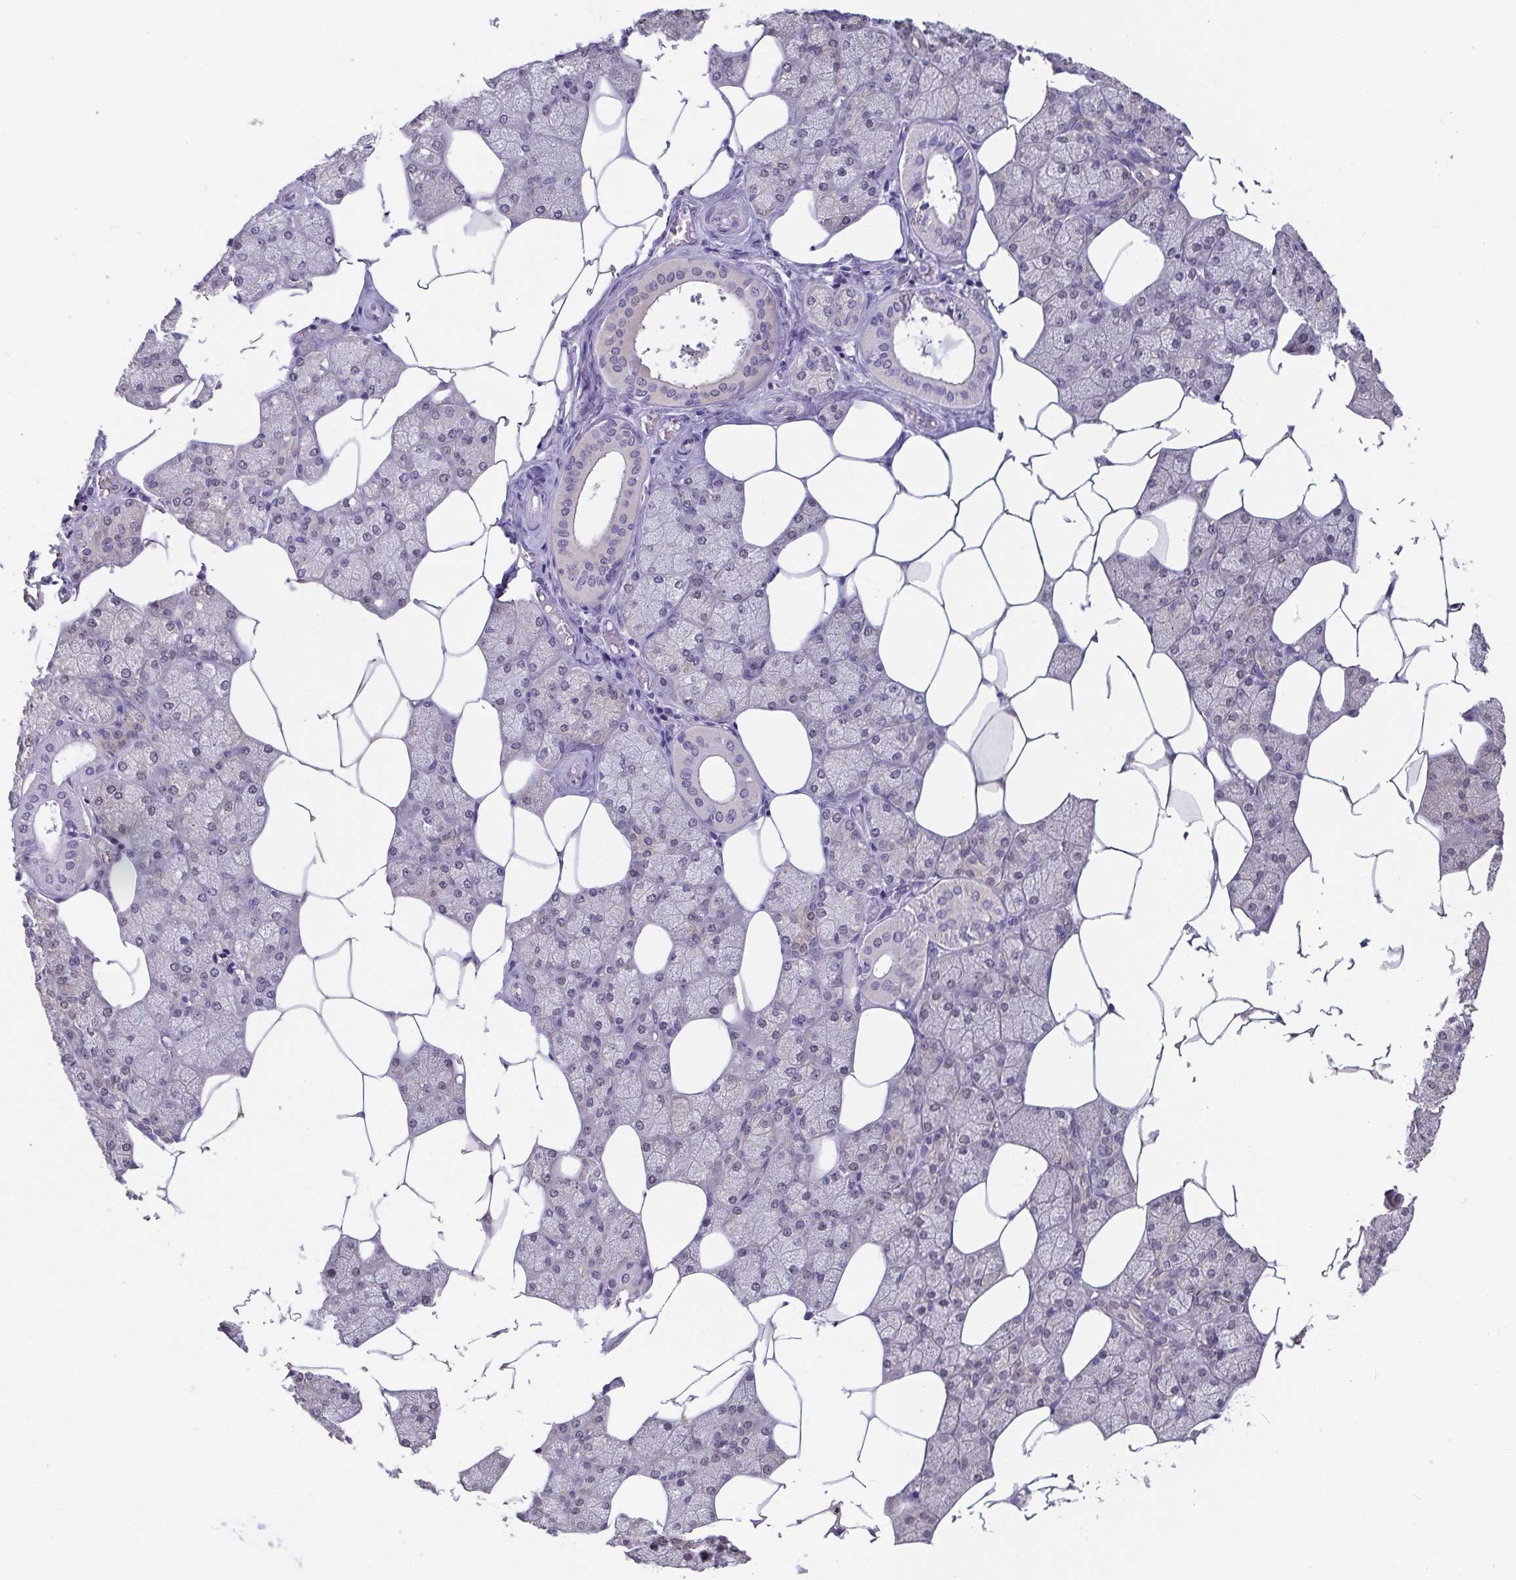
{"staining": {"intensity": "weak", "quantity": "<25%", "location": "nuclear"}, "tissue": "salivary gland", "cell_type": "Glandular cells", "image_type": "normal", "snomed": [{"axis": "morphology", "description": "Normal tissue, NOS"}, {"axis": "topography", "description": "Salivary gland"}], "caption": "A high-resolution histopathology image shows immunohistochemistry staining of normal salivary gland, which displays no significant staining in glandular cells.", "gene": "IDH1", "patient": {"sex": "female", "age": 43}}